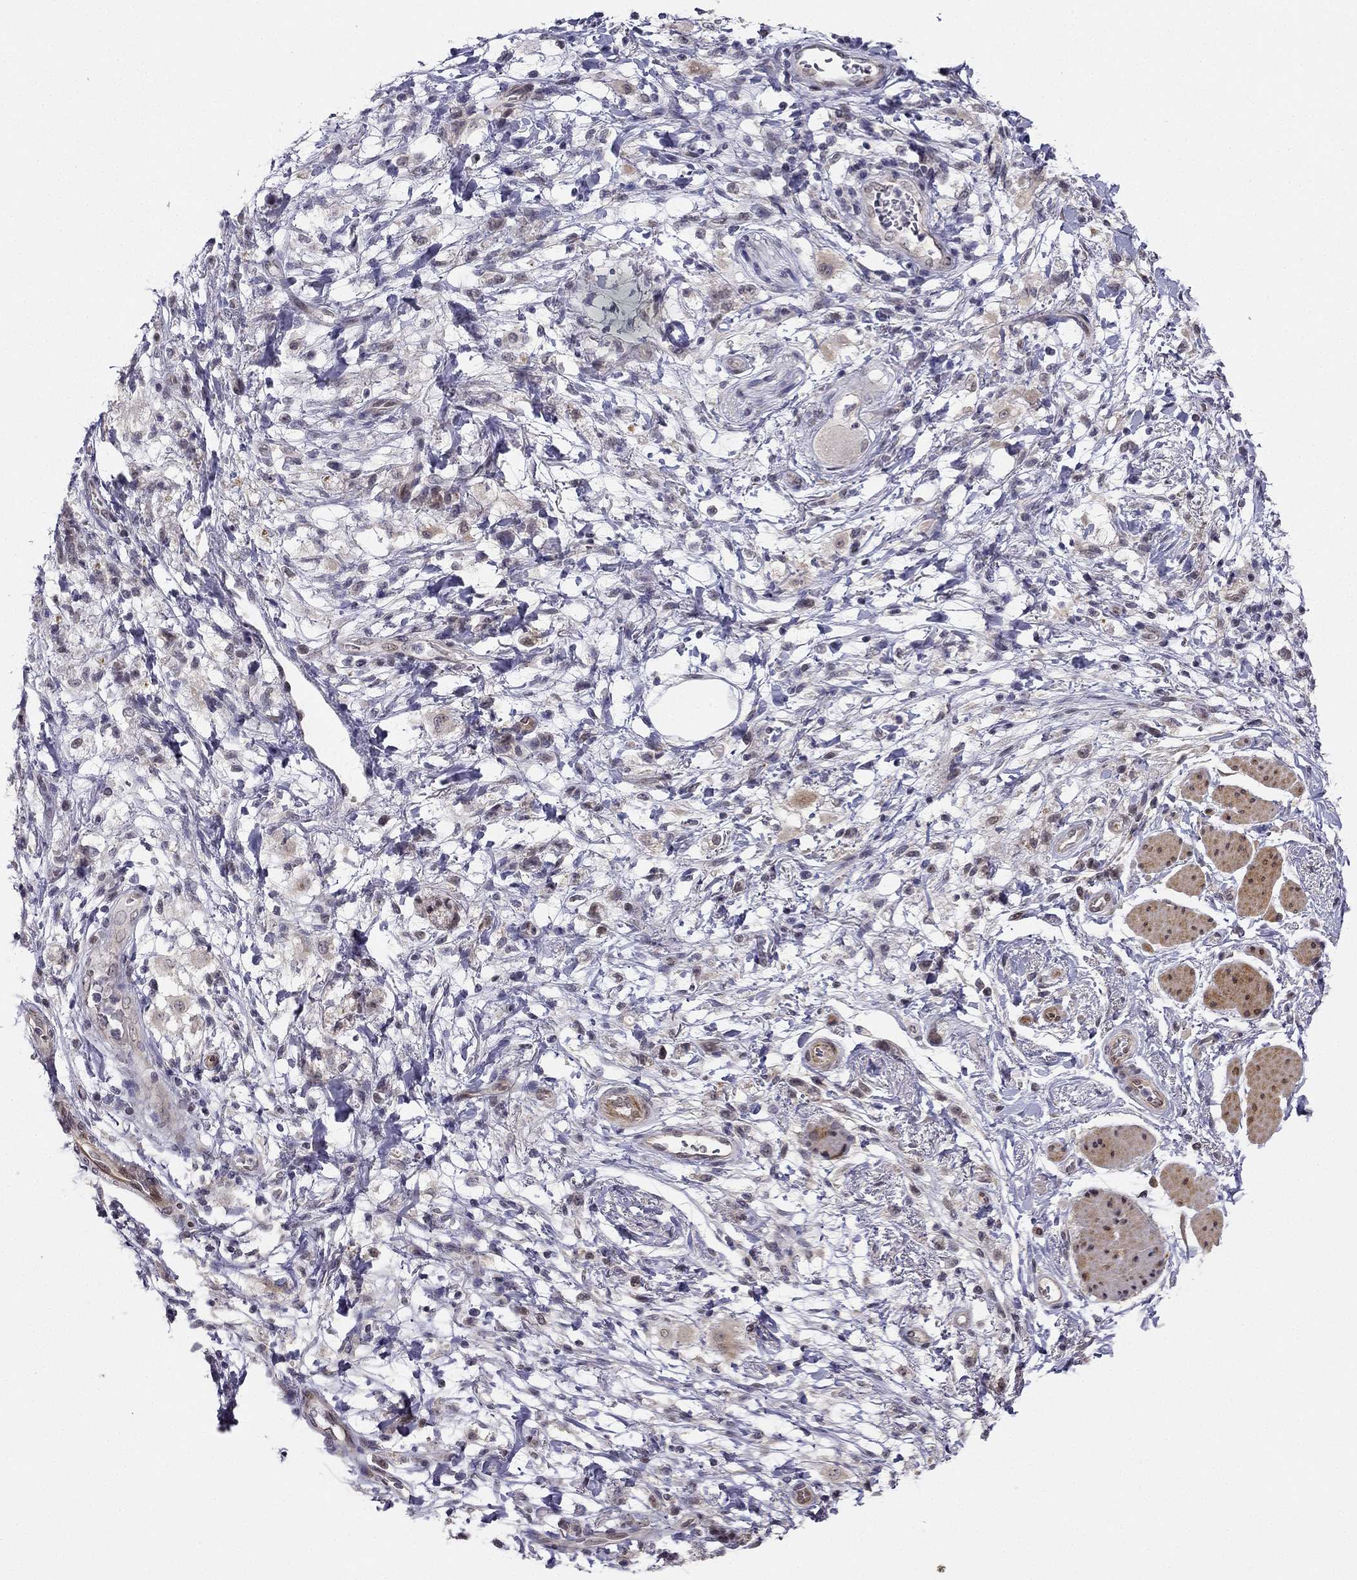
{"staining": {"intensity": "negative", "quantity": "none", "location": "none"}, "tissue": "stomach cancer", "cell_type": "Tumor cells", "image_type": "cancer", "snomed": [{"axis": "morphology", "description": "Adenocarcinoma, NOS"}, {"axis": "topography", "description": "Stomach"}], "caption": "Tumor cells show no significant staining in adenocarcinoma (stomach).", "gene": "CHST8", "patient": {"sex": "female", "age": 60}}